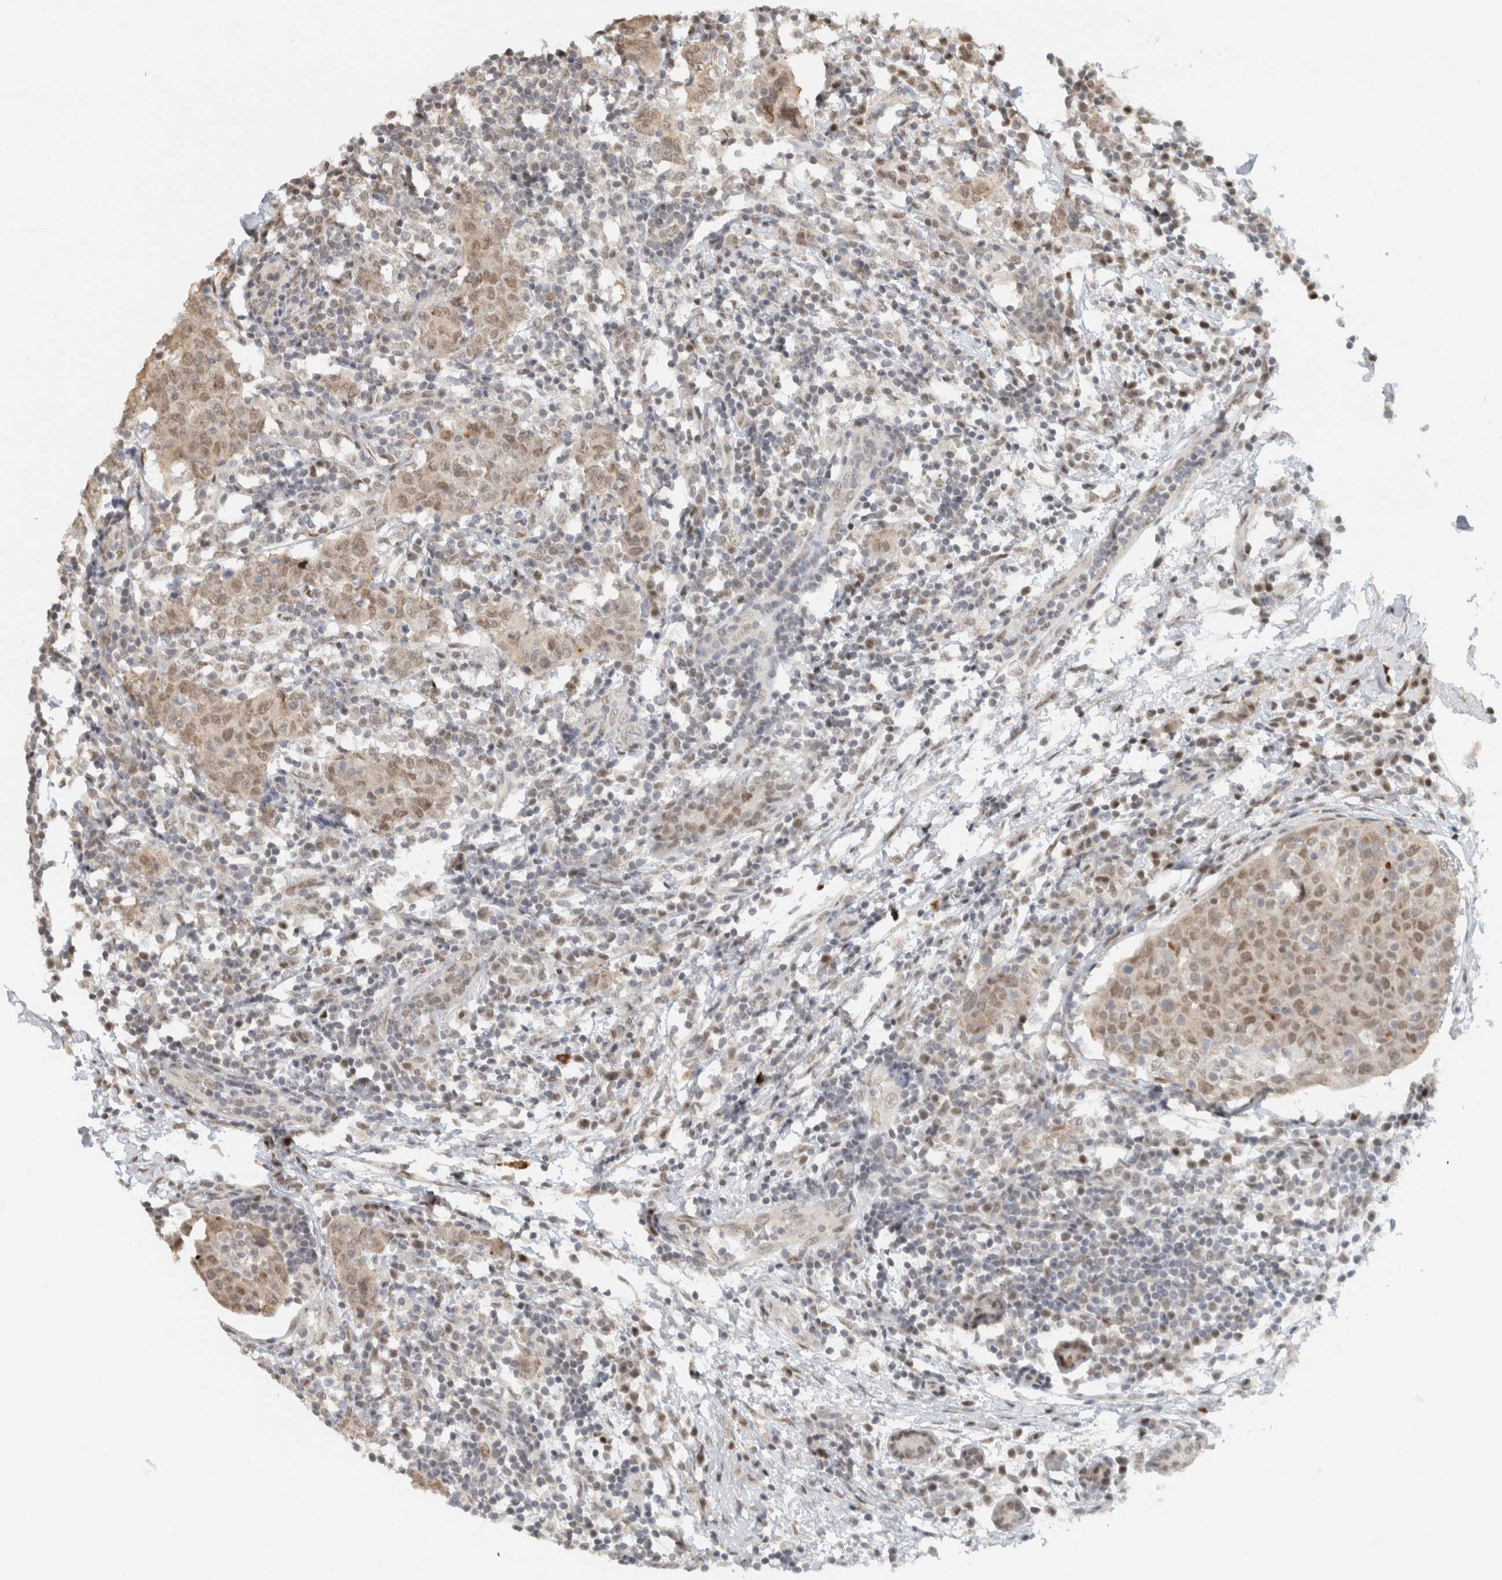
{"staining": {"intensity": "moderate", "quantity": ">75%", "location": "nuclear"}, "tissue": "breast cancer", "cell_type": "Tumor cells", "image_type": "cancer", "snomed": [{"axis": "morphology", "description": "Normal tissue, NOS"}, {"axis": "morphology", "description": "Duct carcinoma"}, {"axis": "topography", "description": "Breast"}], "caption": "IHC photomicrograph of neoplastic tissue: human breast cancer stained using immunohistochemistry shows medium levels of moderate protein expression localized specifically in the nuclear of tumor cells, appearing as a nuclear brown color.", "gene": "HNRNPR", "patient": {"sex": "female", "age": 37}}